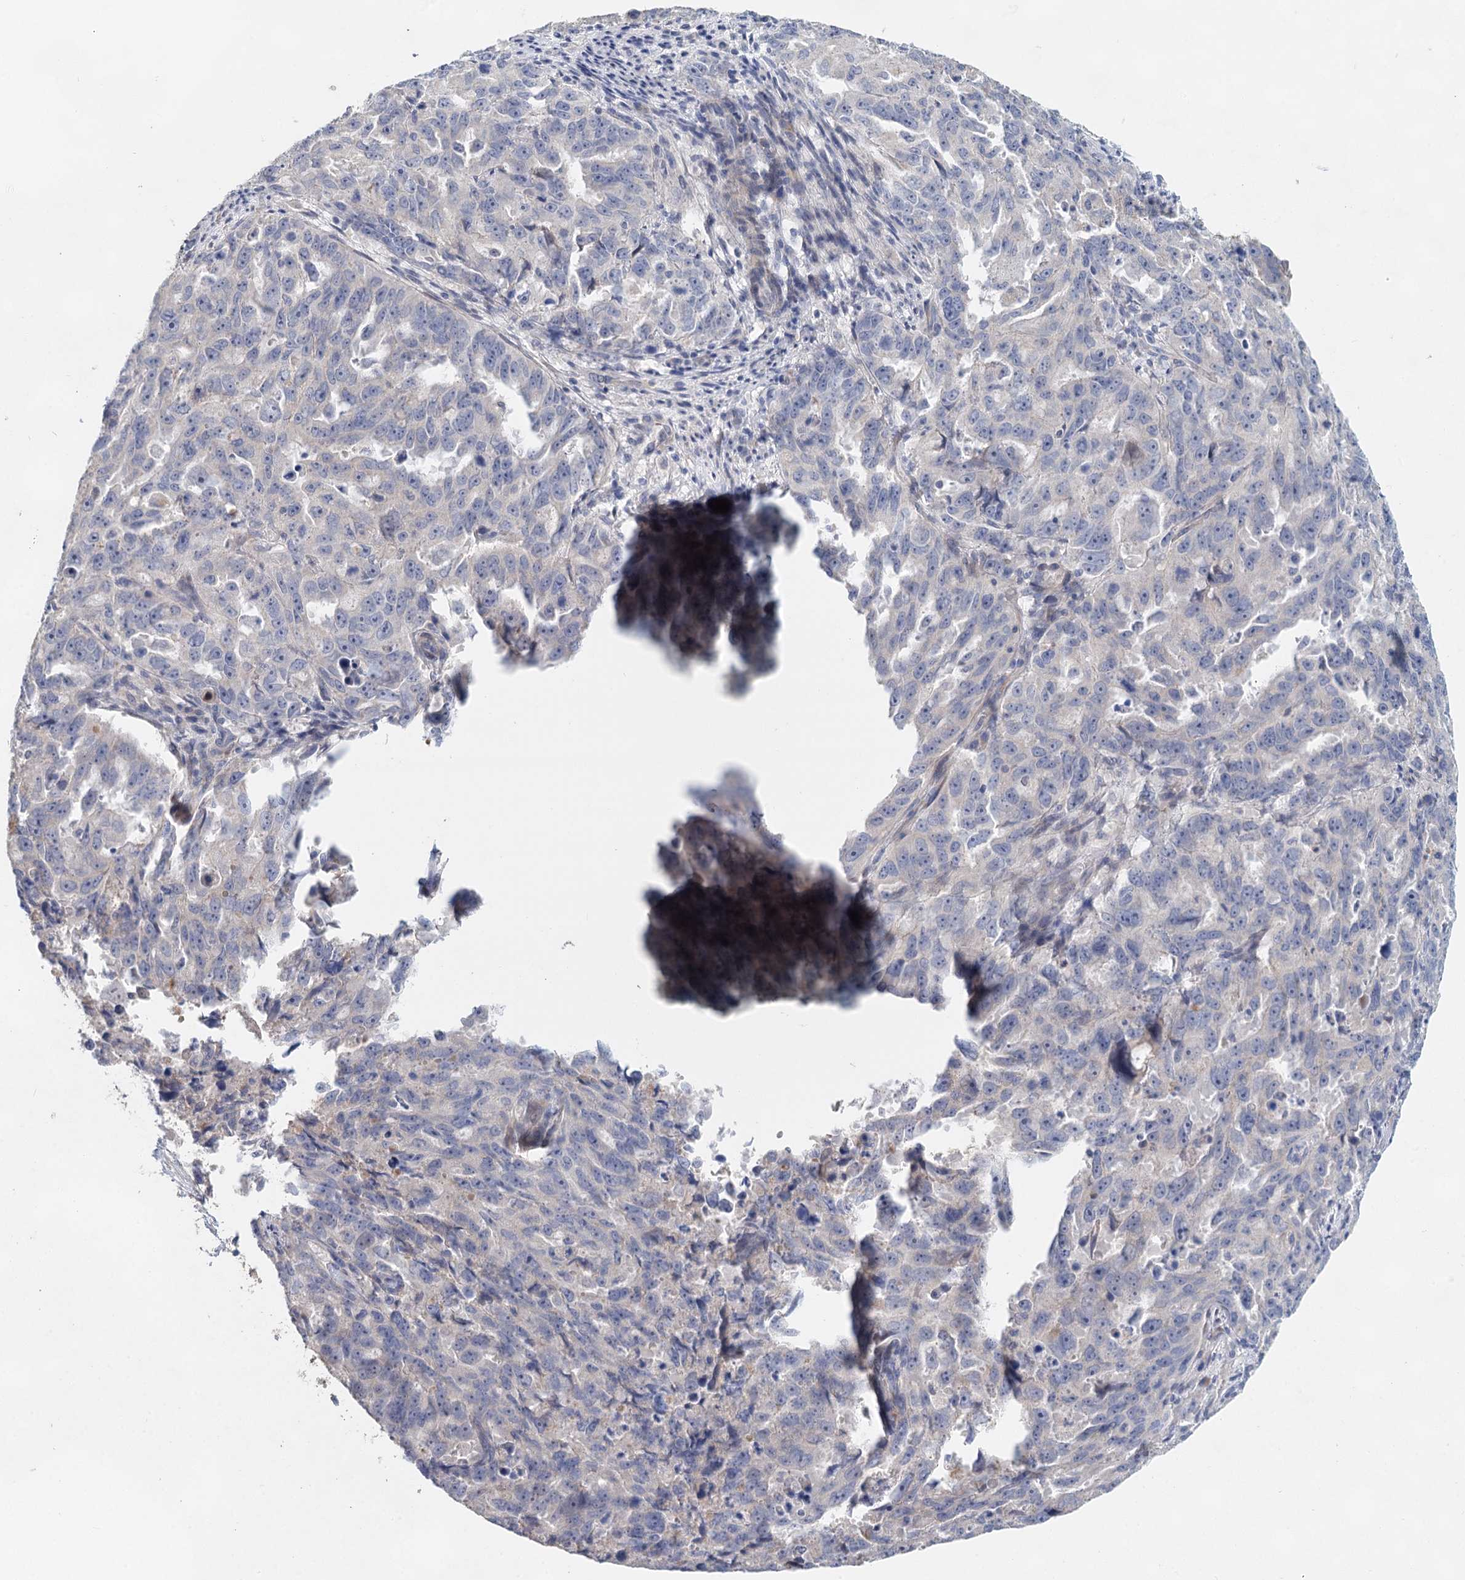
{"staining": {"intensity": "negative", "quantity": "none", "location": "none"}, "tissue": "endometrial cancer", "cell_type": "Tumor cells", "image_type": "cancer", "snomed": [{"axis": "morphology", "description": "Adenocarcinoma, NOS"}, {"axis": "topography", "description": "Endometrium"}], "caption": "Endometrial cancer (adenocarcinoma) was stained to show a protein in brown. There is no significant expression in tumor cells.", "gene": "MYL6B", "patient": {"sex": "female", "age": 65}}